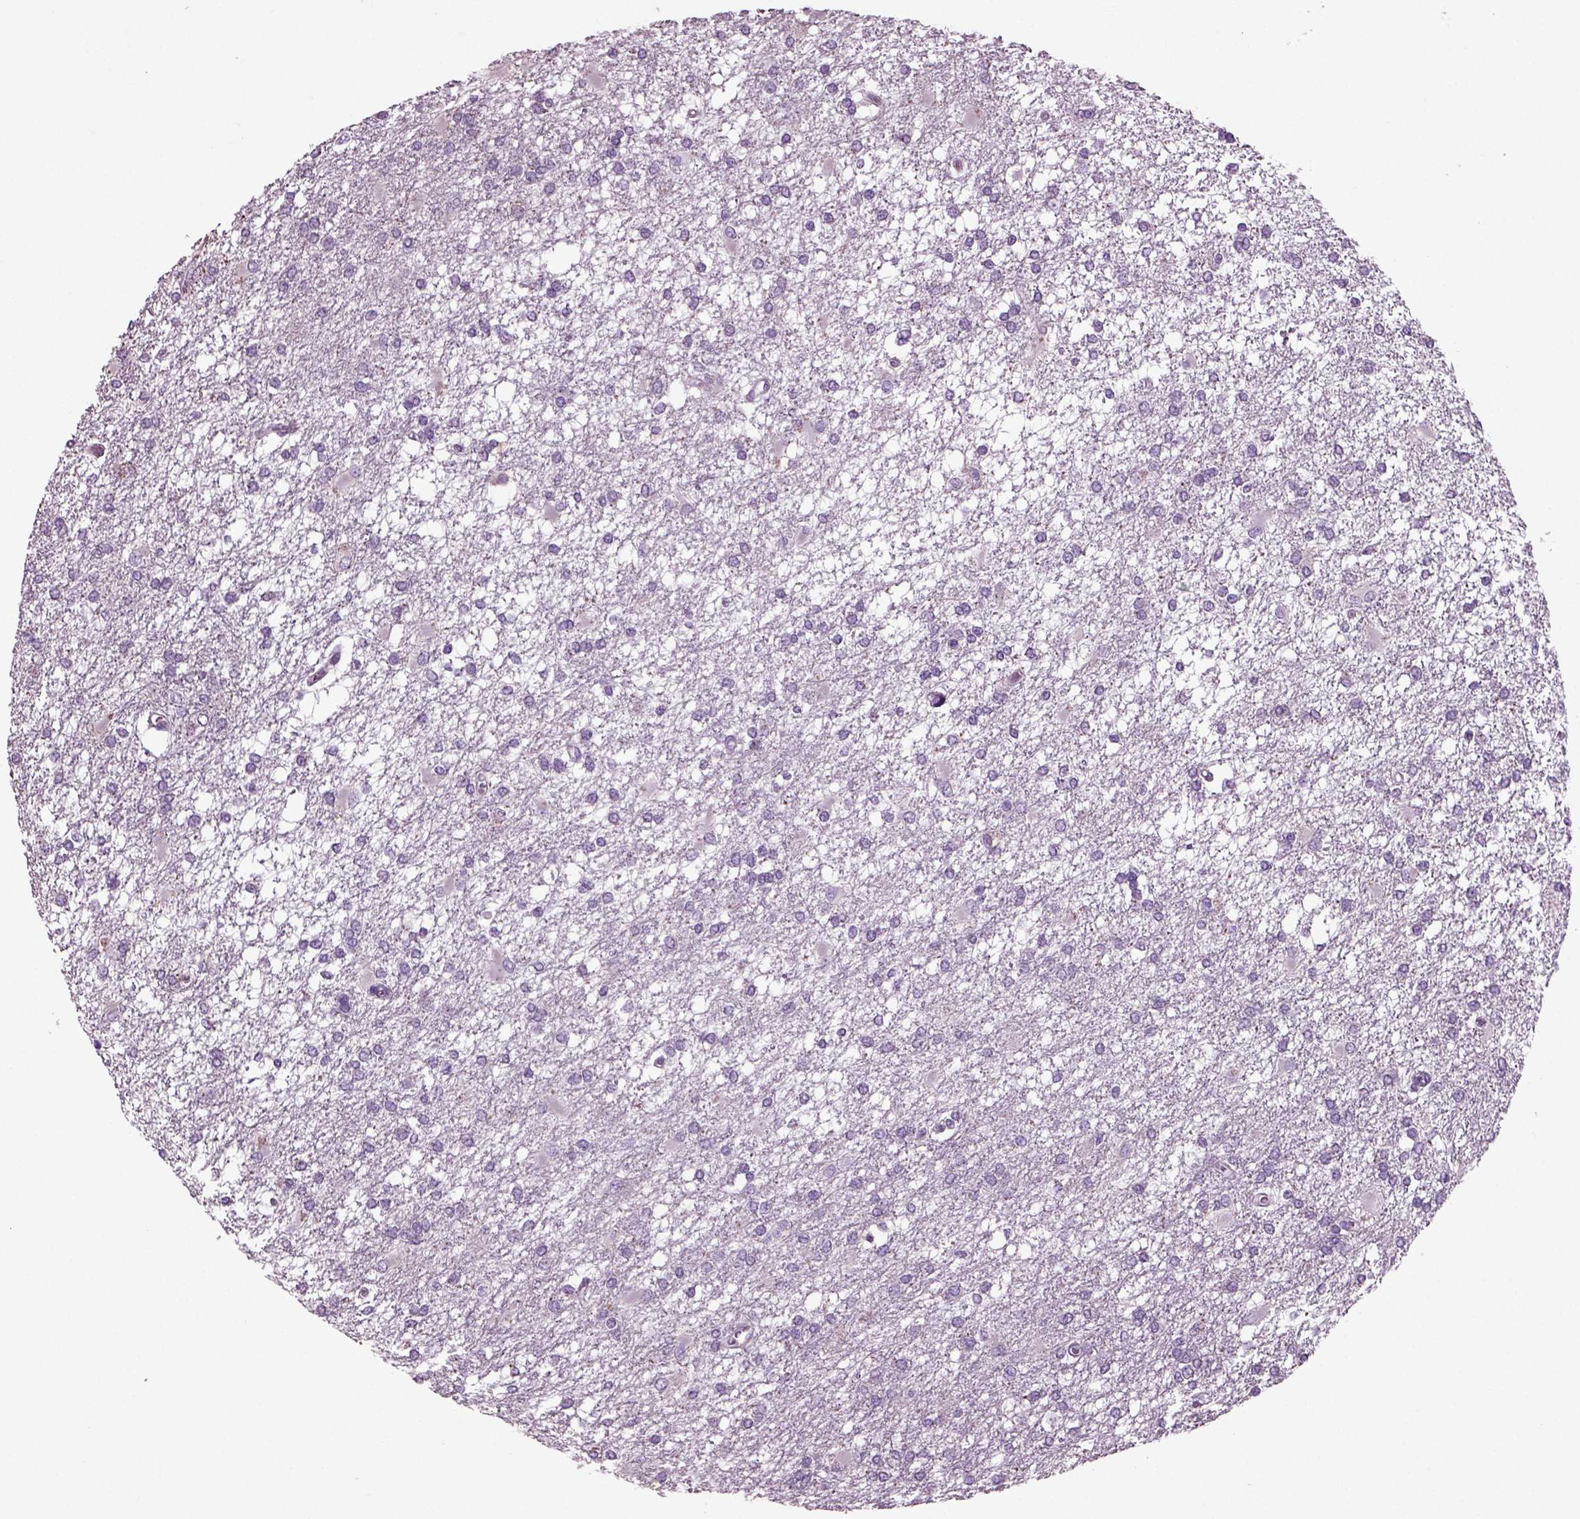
{"staining": {"intensity": "negative", "quantity": "none", "location": "none"}, "tissue": "glioma", "cell_type": "Tumor cells", "image_type": "cancer", "snomed": [{"axis": "morphology", "description": "Glioma, malignant, High grade"}, {"axis": "topography", "description": "Cerebral cortex"}], "caption": "Micrograph shows no significant protein positivity in tumor cells of malignant glioma (high-grade).", "gene": "ARID3A", "patient": {"sex": "male", "age": 79}}